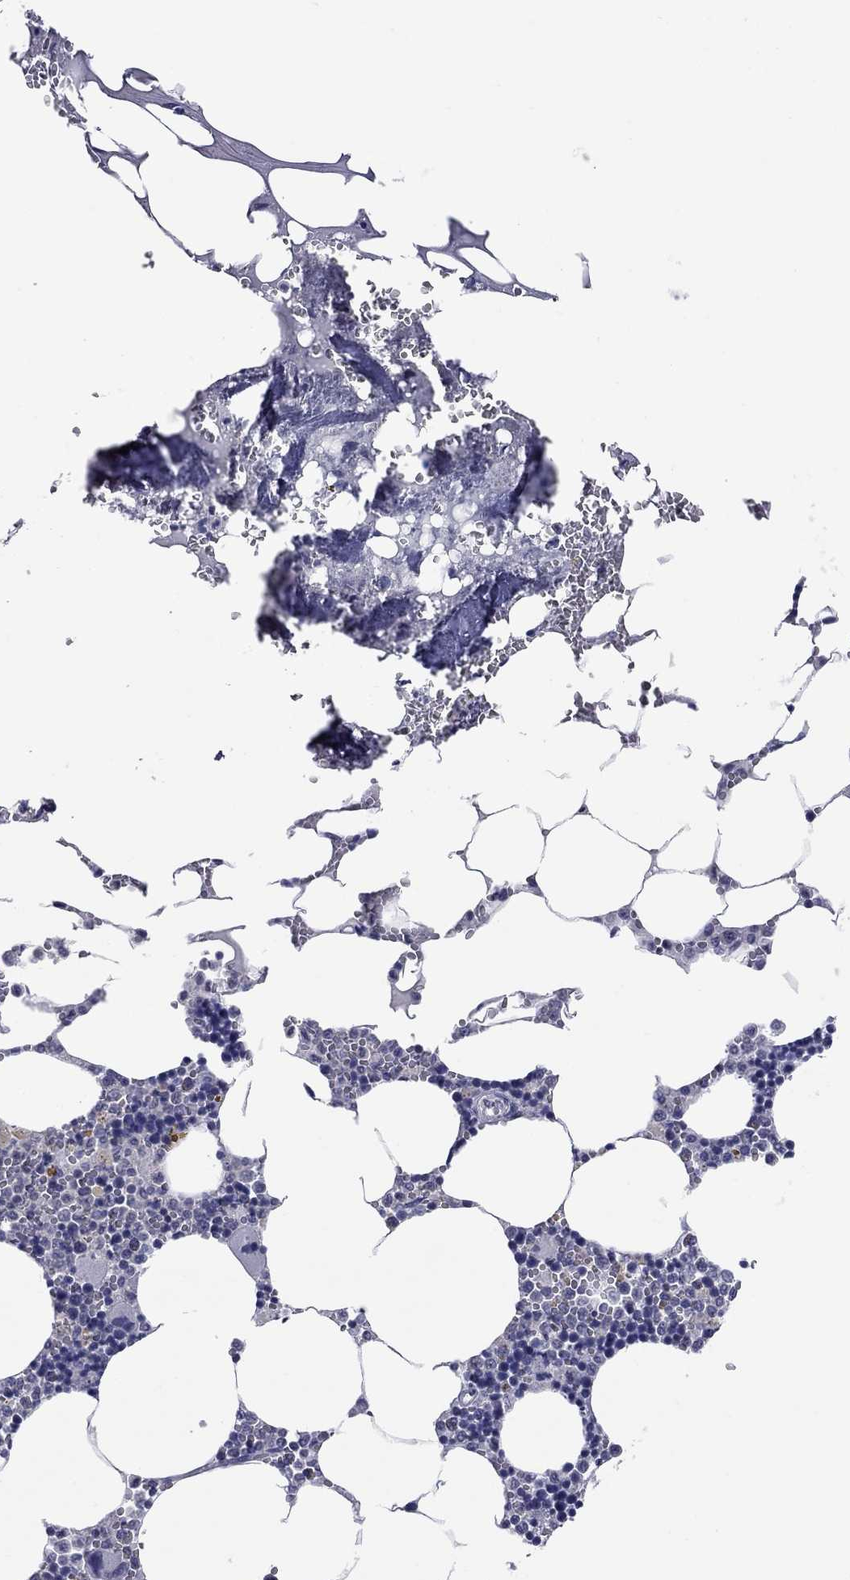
{"staining": {"intensity": "negative", "quantity": "none", "location": "none"}, "tissue": "bone marrow", "cell_type": "Hematopoietic cells", "image_type": "normal", "snomed": [{"axis": "morphology", "description": "Normal tissue, NOS"}, {"axis": "topography", "description": "Bone marrow"}], "caption": "This is an IHC histopathology image of normal human bone marrow. There is no positivity in hematopoietic cells.", "gene": "SHOC2", "patient": {"sex": "male", "age": 54}}